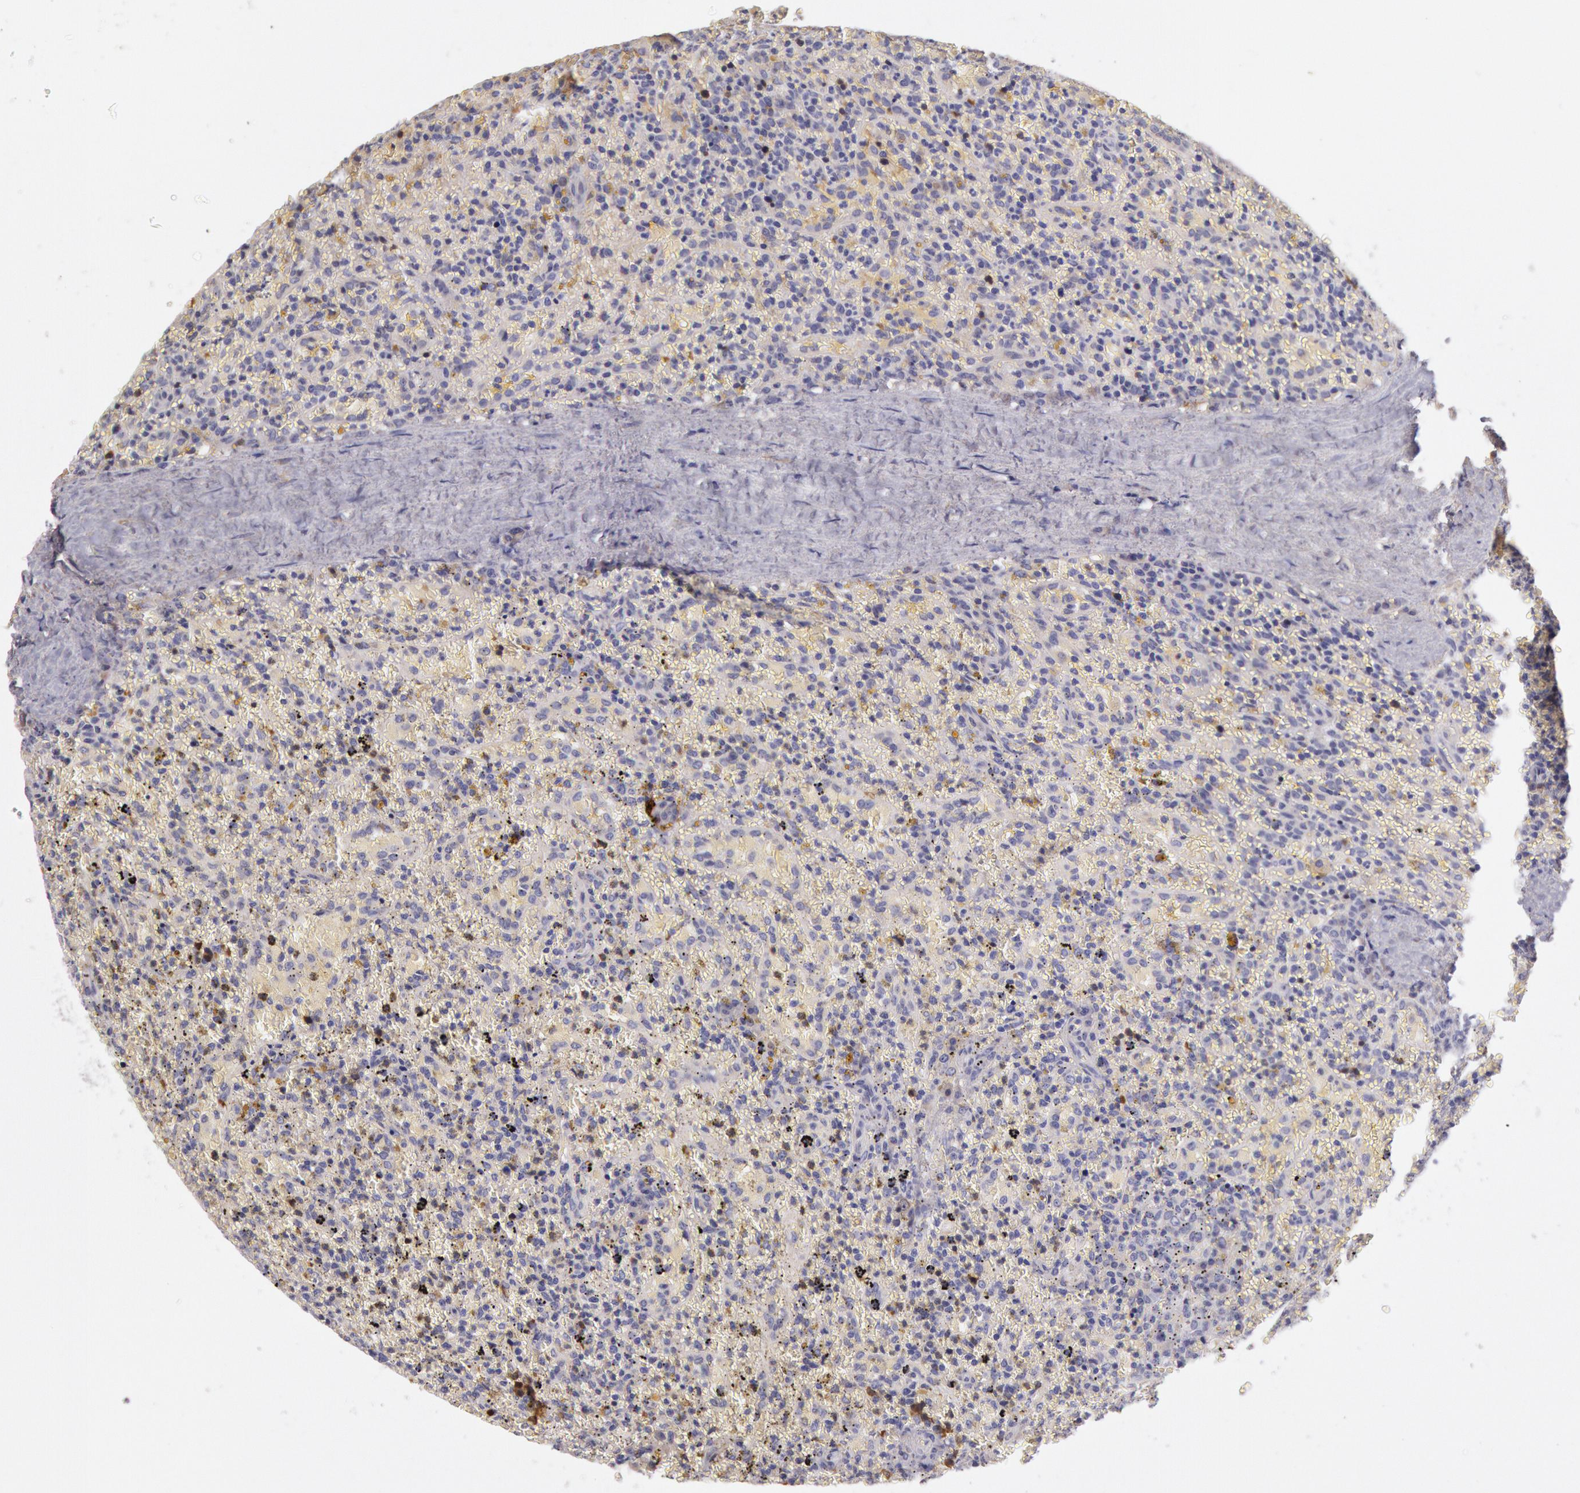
{"staining": {"intensity": "negative", "quantity": "none", "location": "none"}, "tissue": "lymphoma", "cell_type": "Tumor cells", "image_type": "cancer", "snomed": [{"axis": "morphology", "description": "Malignant lymphoma, non-Hodgkin's type, High grade"}, {"axis": "topography", "description": "Spleen"}, {"axis": "topography", "description": "Lymph node"}], "caption": "Malignant lymphoma, non-Hodgkin's type (high-grade) was stained to show a protein in brown. There is no significant expression in tumor cells.", "gene": "C1R", "patient": {"sex": "female", "age": 70}}